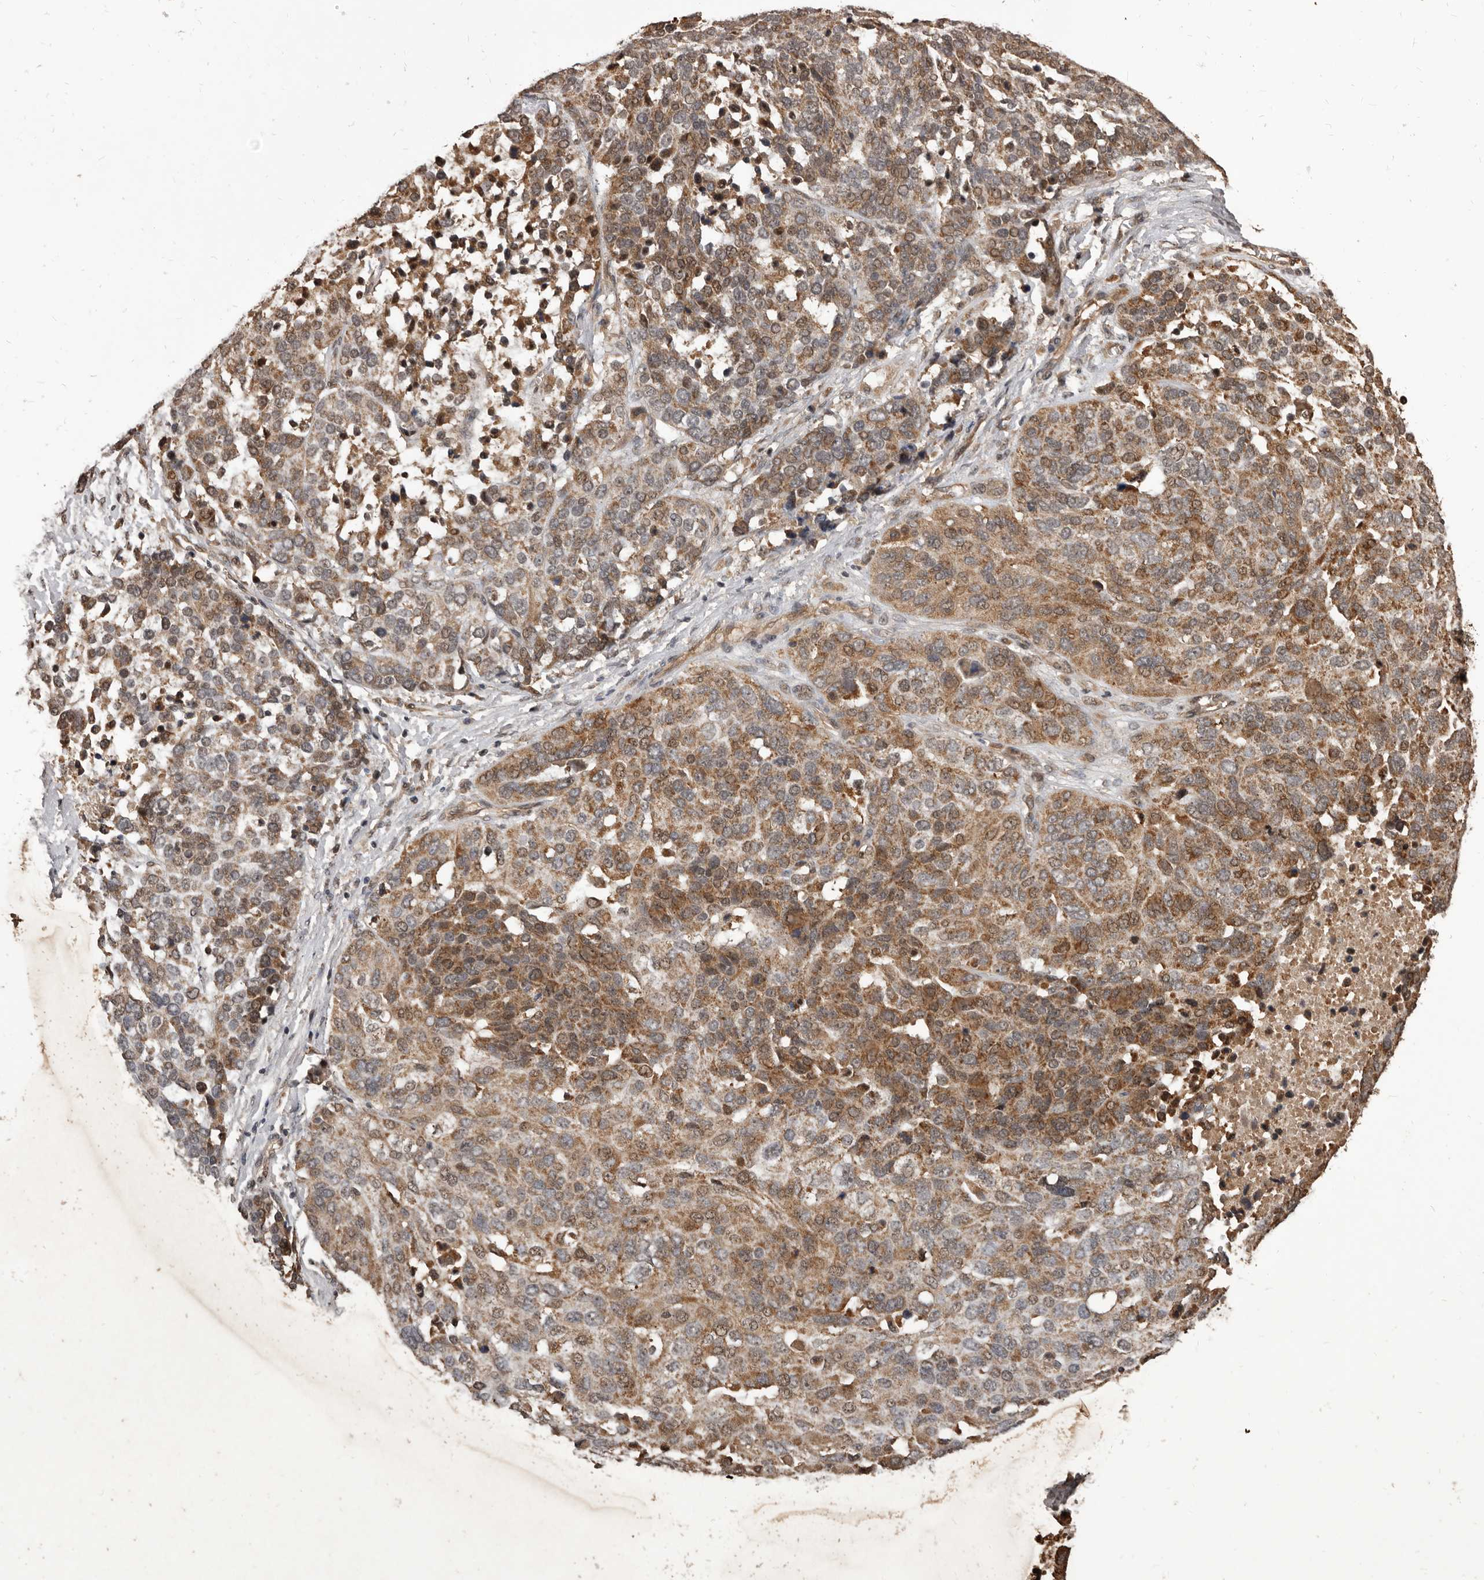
{"staining": {"intensity": "moderate", "quantity": ">75%", "location": "cytoplasmic/membranous,nuclear"}, "tissue": "ovarian cancer", "cell_type": "Tumor cells", "image_type": "cancer", "snomed": [{"axis": "morphology", "description": "Cystadenocarcinoma, serous, NOS"}, {"axis": "topography", "description": "Ovary"}], "caption": "Immunohistochemical staining of ovarian cancer reveals moderate cytoplasmic/membranous and nuclear protein staining in about >75% of tumor cells. (brown staining indicates protein expression, while blue staining denotes nuclei).", "gene": "AHR", "patient": {"sex": "female", "age": 44}}